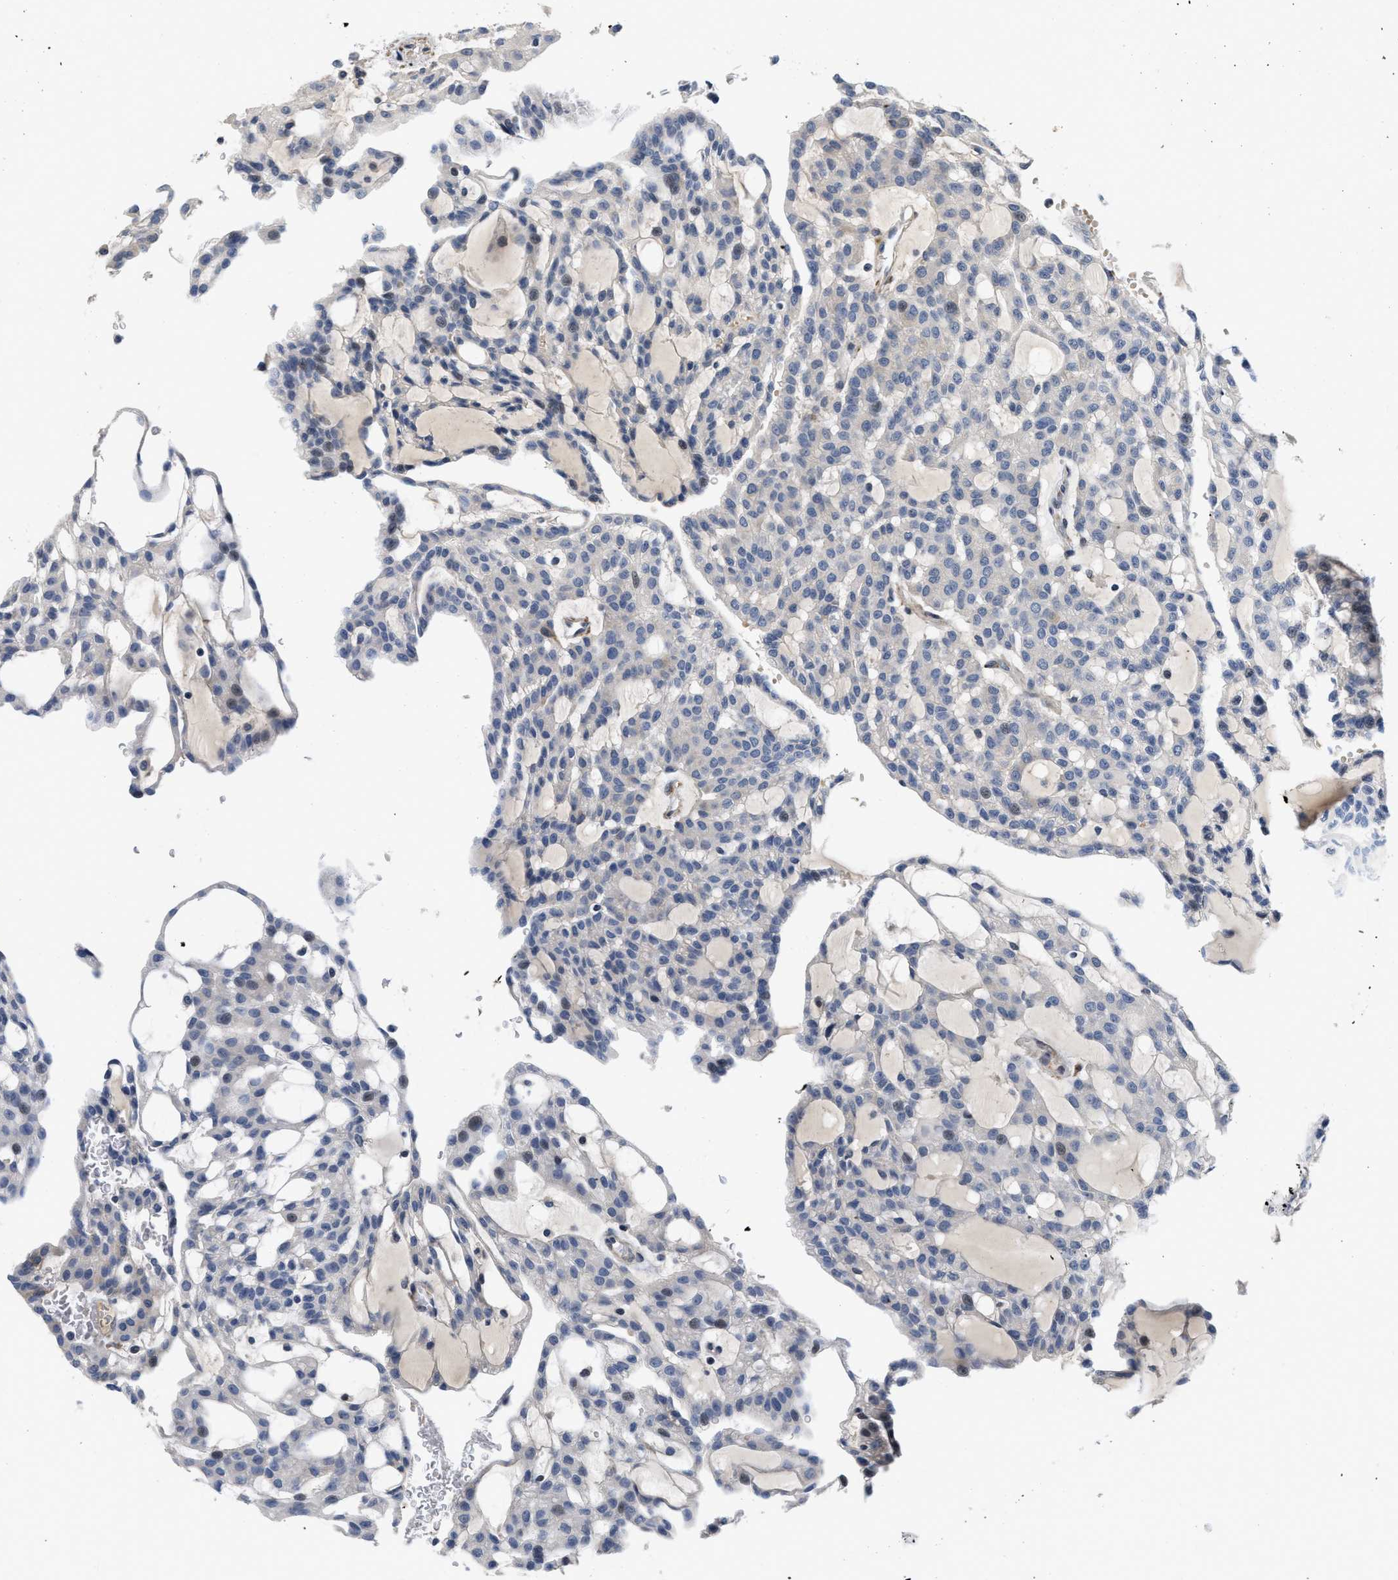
{"staining": {"intensity": "negative", "quantity": "none", "location": "none"}, "tissue": "renal cancer", "cell_type": "Tumor cells", "image_type": "cancer", "snomed": [{"axis": "morphology", "description": "Adenocarcinoma, NOS"}, {"axis": "topography", "description": "Kidney"}], "caption": "Protein analysis of renal adenocarcinoma shows no significant staining in tumor cells. (DAB immunohistochemistry with hematoxylin counter stain).", "gene": "VIP", "patient": {"sex": "male", "age": 63}}